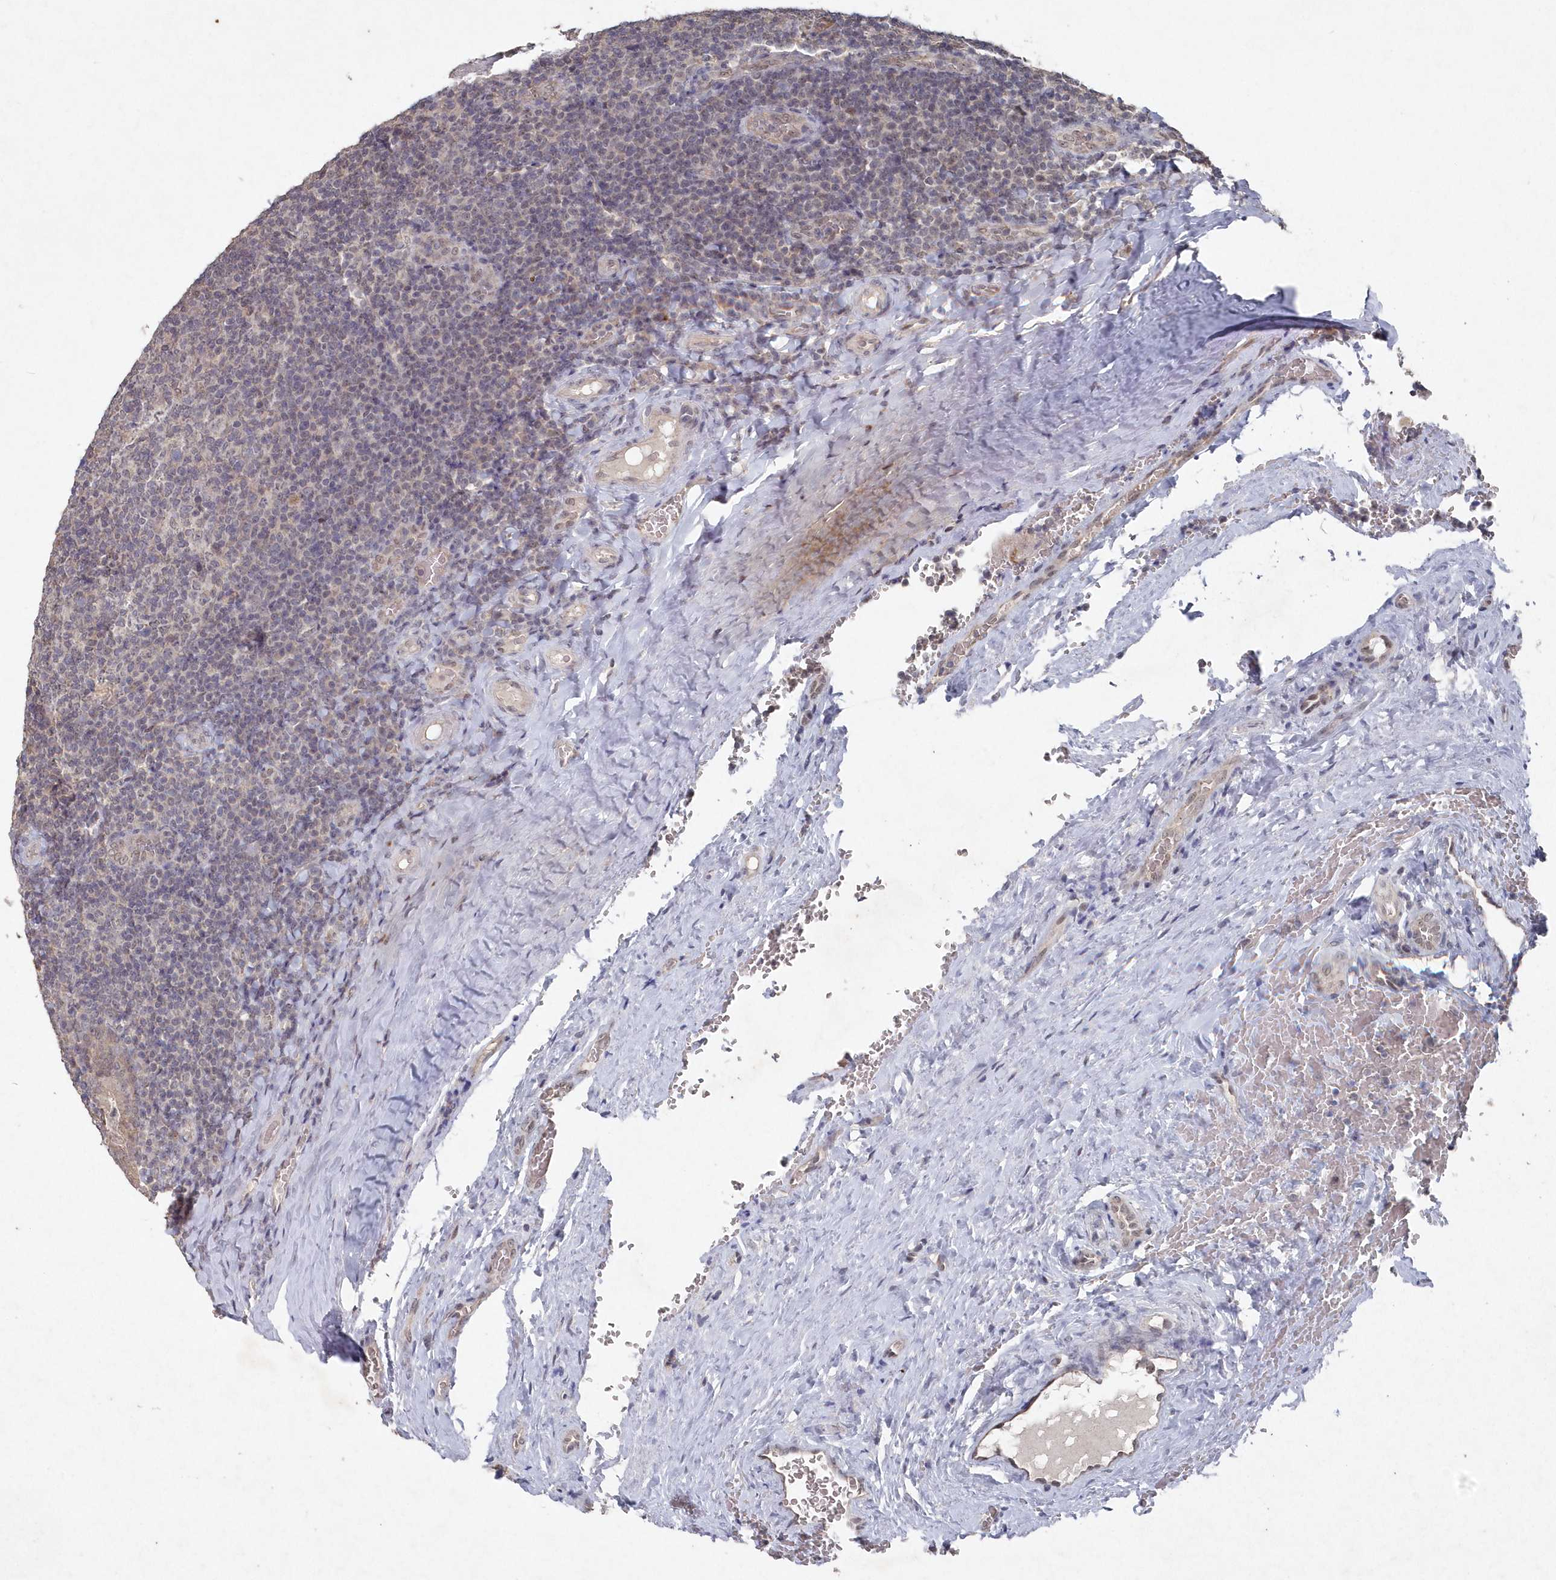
{"staining": {"intensity": "negative", "quantity": "none", "location": "none"}, "tissue": "tonsil", "cell_type": "Germinal center cells", "image_type": "normal", "snomed": [{"axis": "morphology", "description": "Normal tissue, NOS"}, {"axis": "topography", "description": "Tonsil"}], "caption": "IHC histopathology image of benign tonsil stained for a protein (brown), which shows no positivity in germinal center cells.", "gene": "VSIG2", "patient": {"sex": "male", "age": 17}}